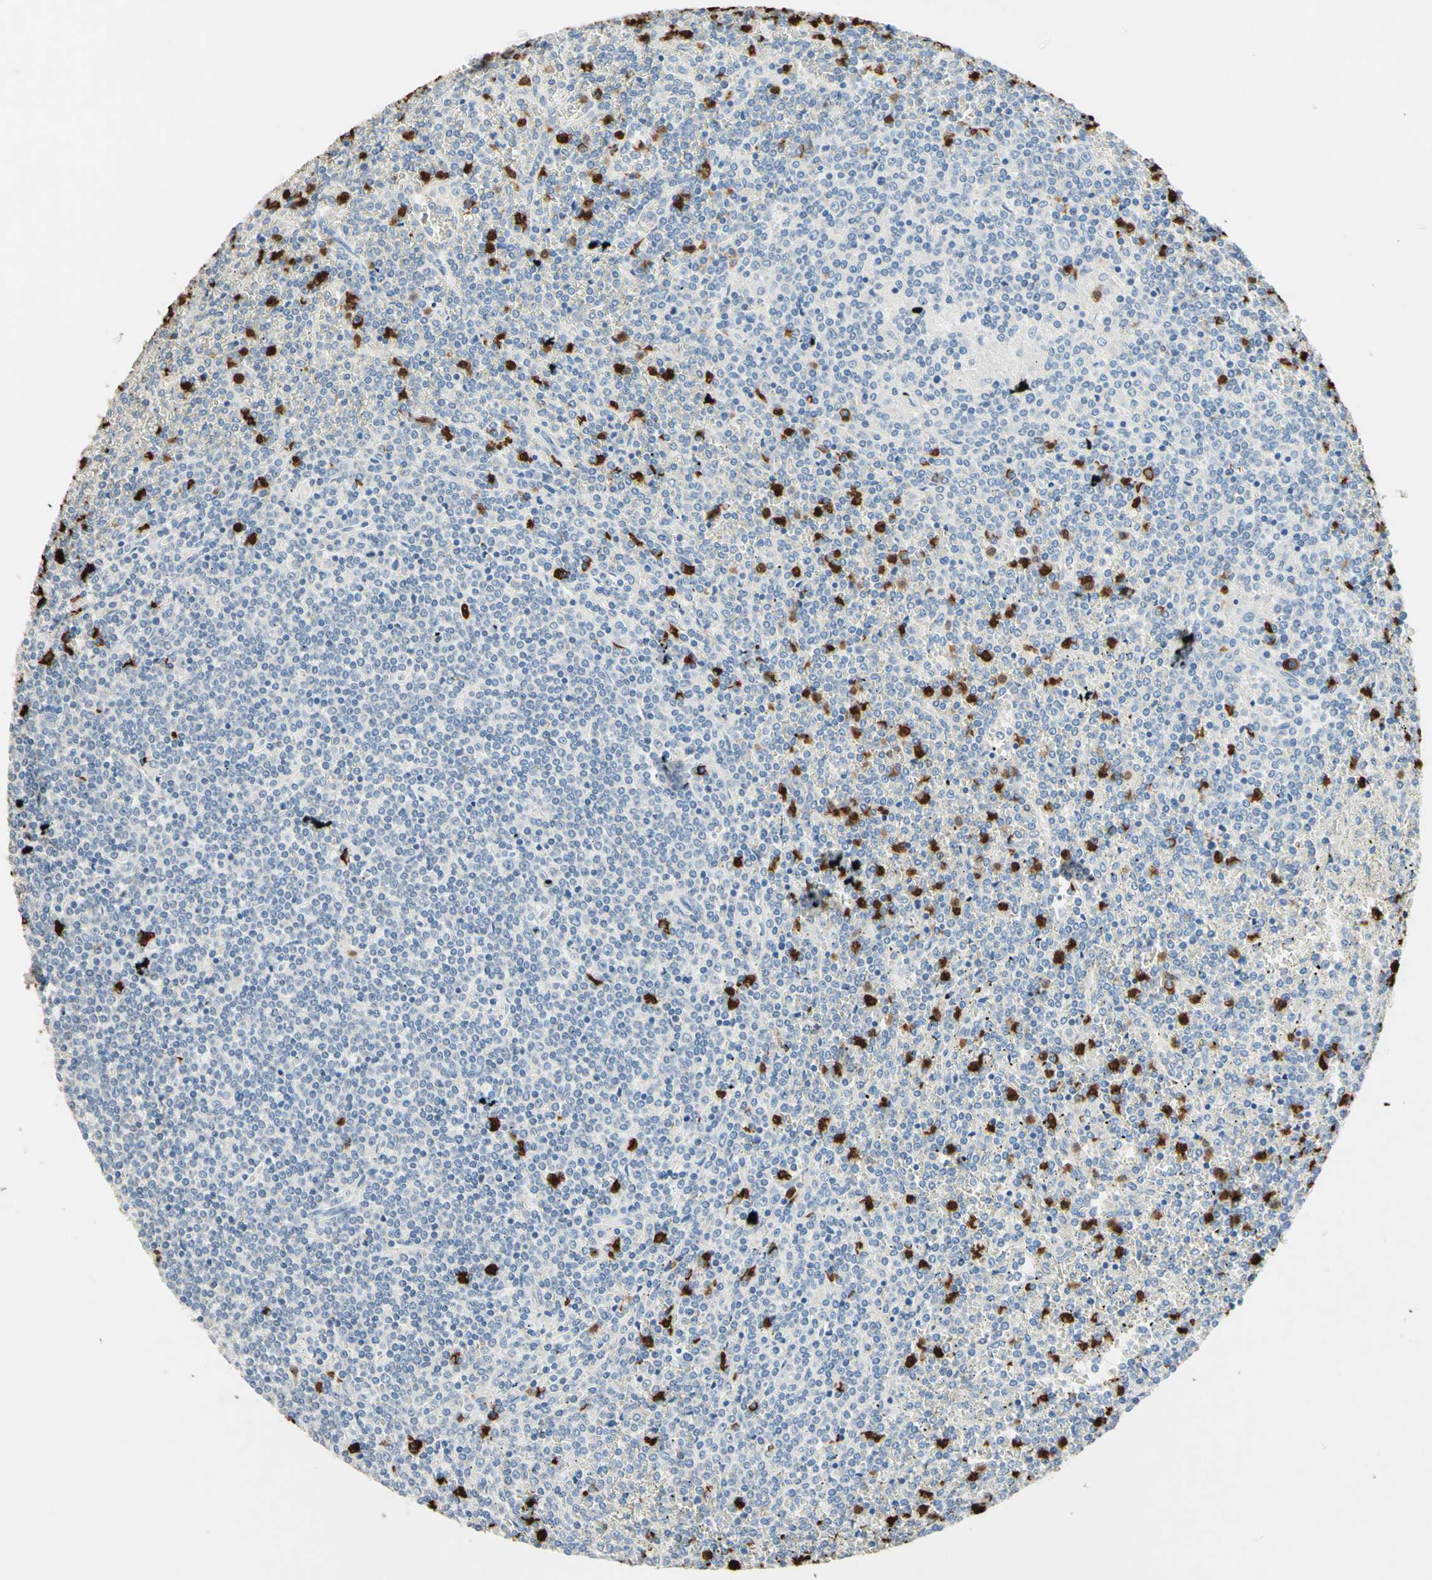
{"staining": {"intensity": "negative", "quantity": "none", "location": "none"}, "tissue": "lymphoma", "cell_type": "Tumor cells", "image_type": "cancer", "snomed": [{"axis": "morphology", "description": "Malignant lymphoma, non-Hodgkin's type, Low grade"}, {"axis": "topography", "description": "Spleen"}], "caption": "Tumor cells show no significant protein positivity in lymphoma.", "gene": "NFKBIZ", "patient": {"sex": "female", "age": 19}}